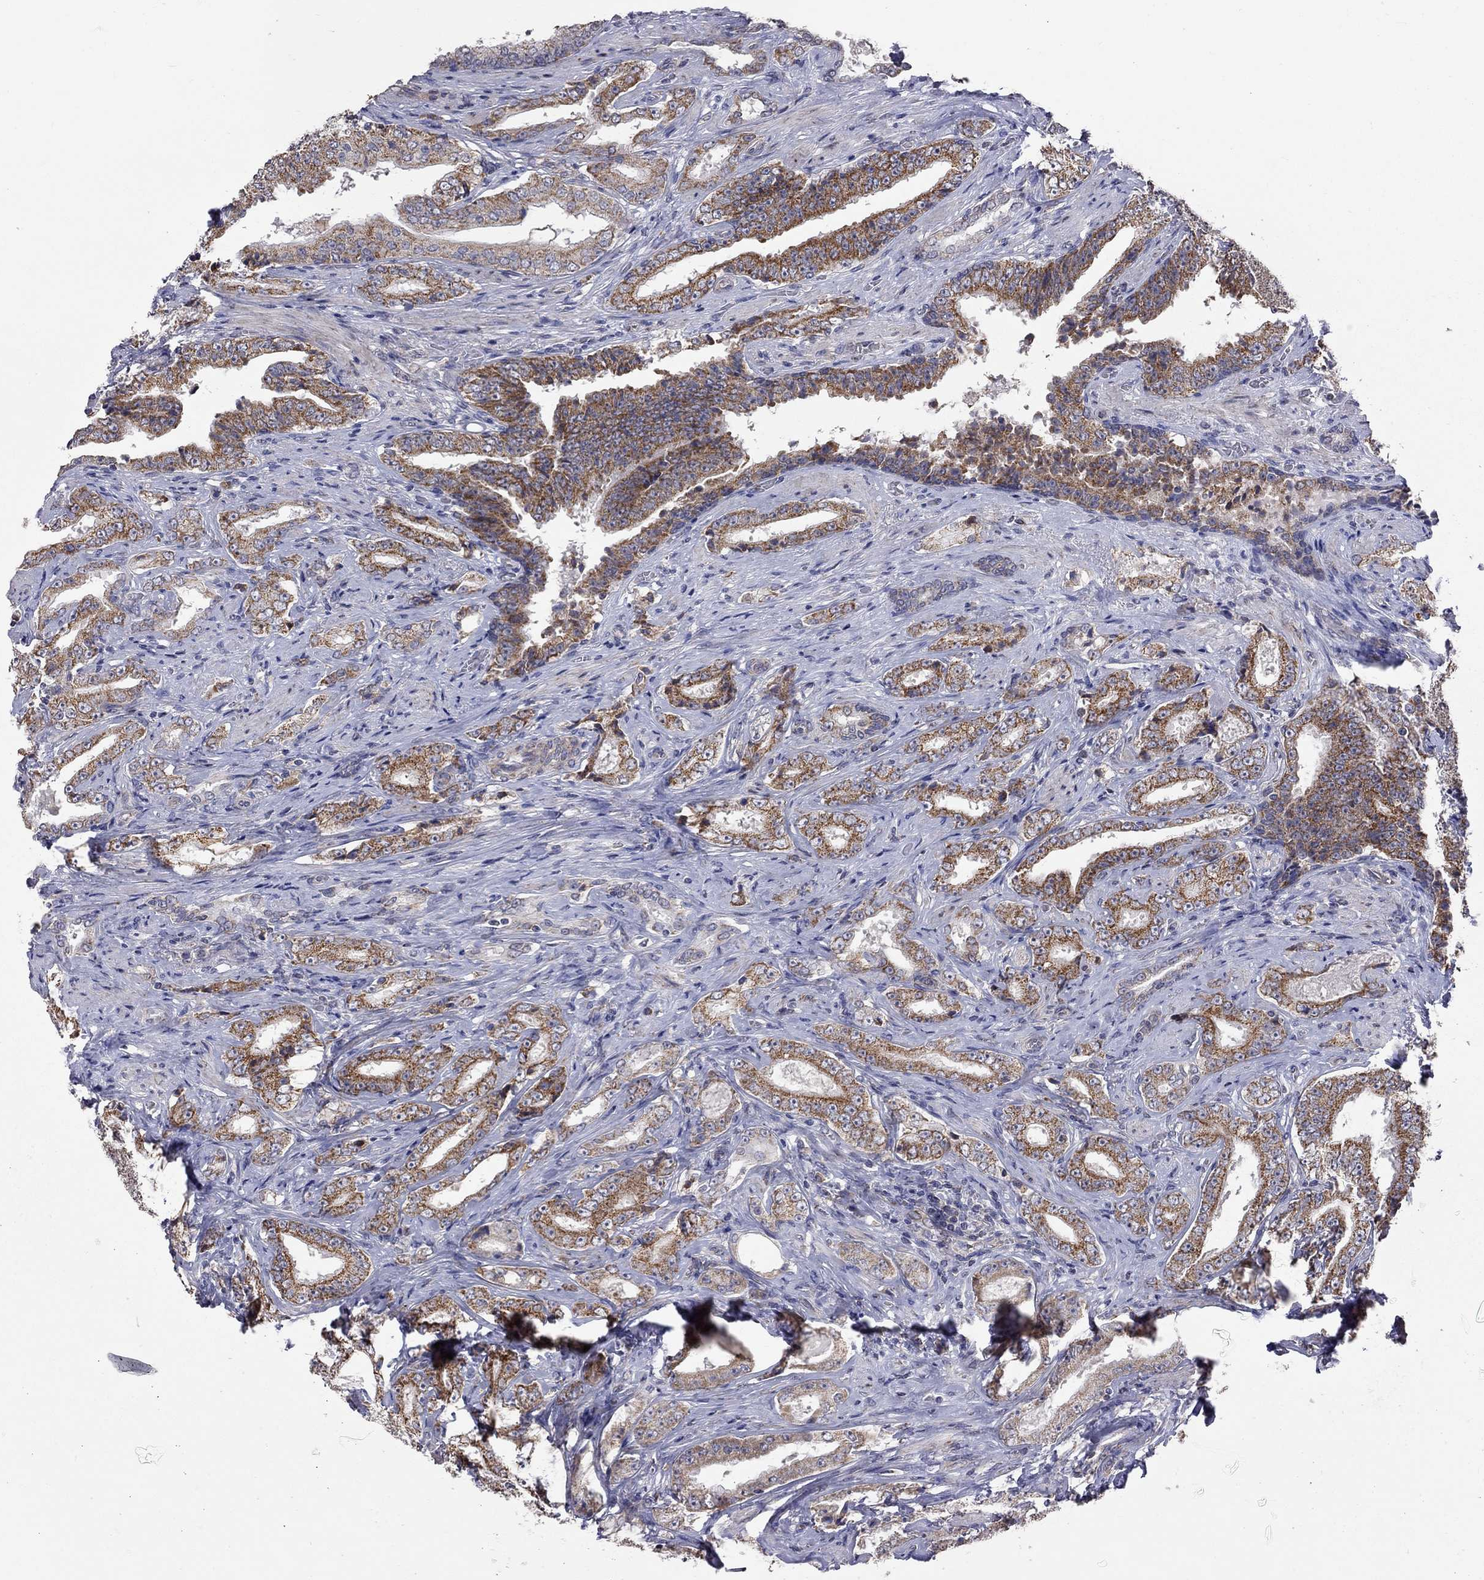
{"staining": {"intensity": "strong", "quantity": ">75%", "location": "cytoplasmic/membranous"}, "tissue": "prostate cancer", "cell_type": "Tumor cells", "image_type": "cancer", "snomed": [{"axis": "morphology", "description": "Adenocarcinoma, Low grade"}, {"axis": "topography", "description": "Prostate and seminal vesicle, NOS"}], "caption": "This image reveals prostate cancer (adenocarcinoma (low-grade)) stained with IHC to label a protein in brown. The cytoplasmic/membranous of tumor cells show strong positivity for the protein. Nuclei are counter-stained blue.", "gene": "NDUFB1", "patient": {"sex": "male", "age": 61}}